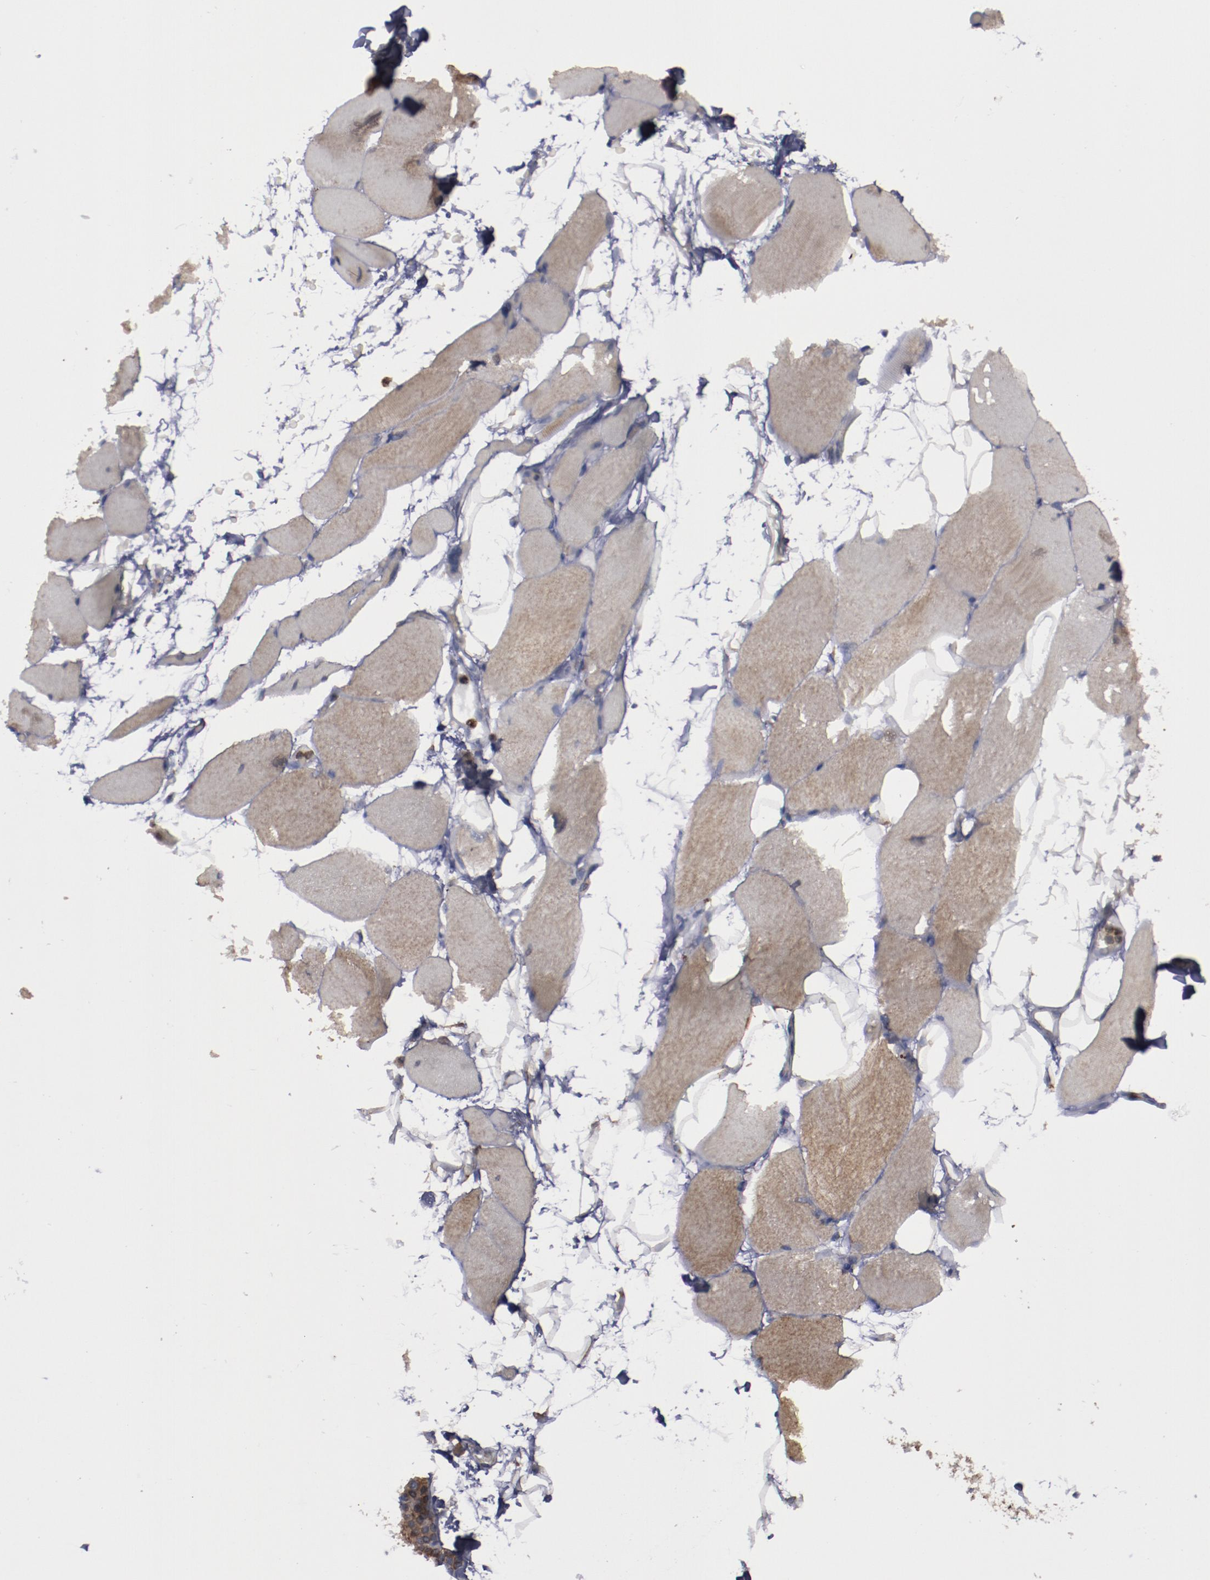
{"staining": {"intensity": "weak", "quantity": "25%-75%", "location": "cytoplasmic/membranous"}, "tissue": "skeletal muscle", "cell_type": "Myocytes", "image_type": "normal", "snomed": [{"axis": "morphology", "description": "Normal tissue, NOS"}, {"axis": "topography", "description": "Skeletal muscle"}, {"axis": "topography", "description": "Parathyroid gland"}], "caption": "Immunohistochemistry (IHC) (DAB (3,3'-diaminobenzidine)) staining of benign skeletal muscle reveals weak cytoplasmic/membranous protein staining in approximately 25%-75% of myocytes. Nuclei are stained in blue.", "gene": "ERLIN2", "patient": {"sex": "female", "age": 37}}